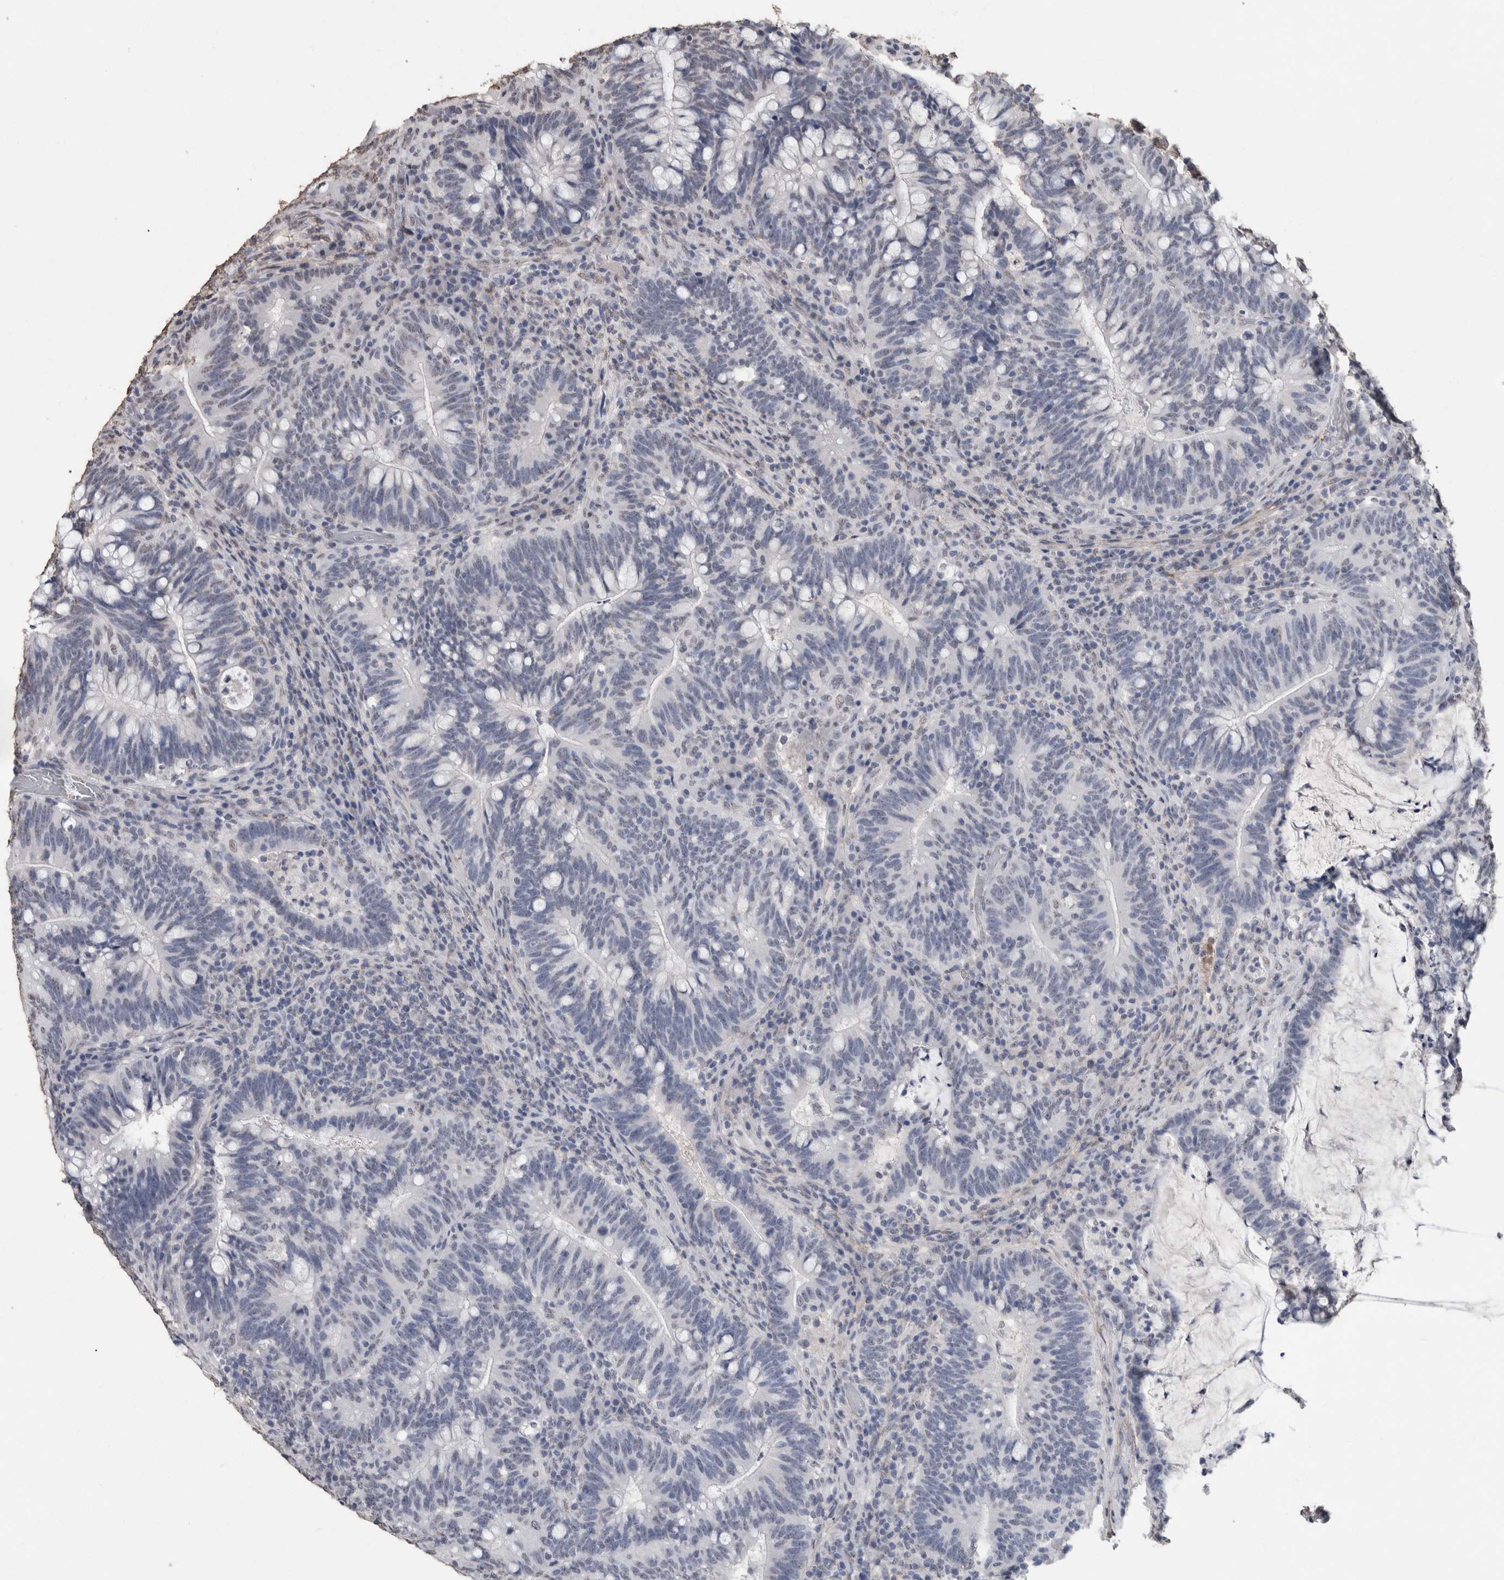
{"staining": {"intensity": "negative", "quantity": "none", "location": "none"}, "tissue": "colorectal cancer", "cell_type": "Tumor cells", "image_type": "cancer", "snomed": [{"axis": "morphology", "description": "Adenocarcinoma, NOS"}, {"axis": "topography", "description": "Colon"}], "caption": "The photomicrograph shows no staining of tumor cells in colorectal cancer (adenocarcinoma). (DAB immunohistochemistry (IHC) with hematoxylin counter stain).", "gene": "LTBP1", "patient": {"sex": "female", "age": 66}}